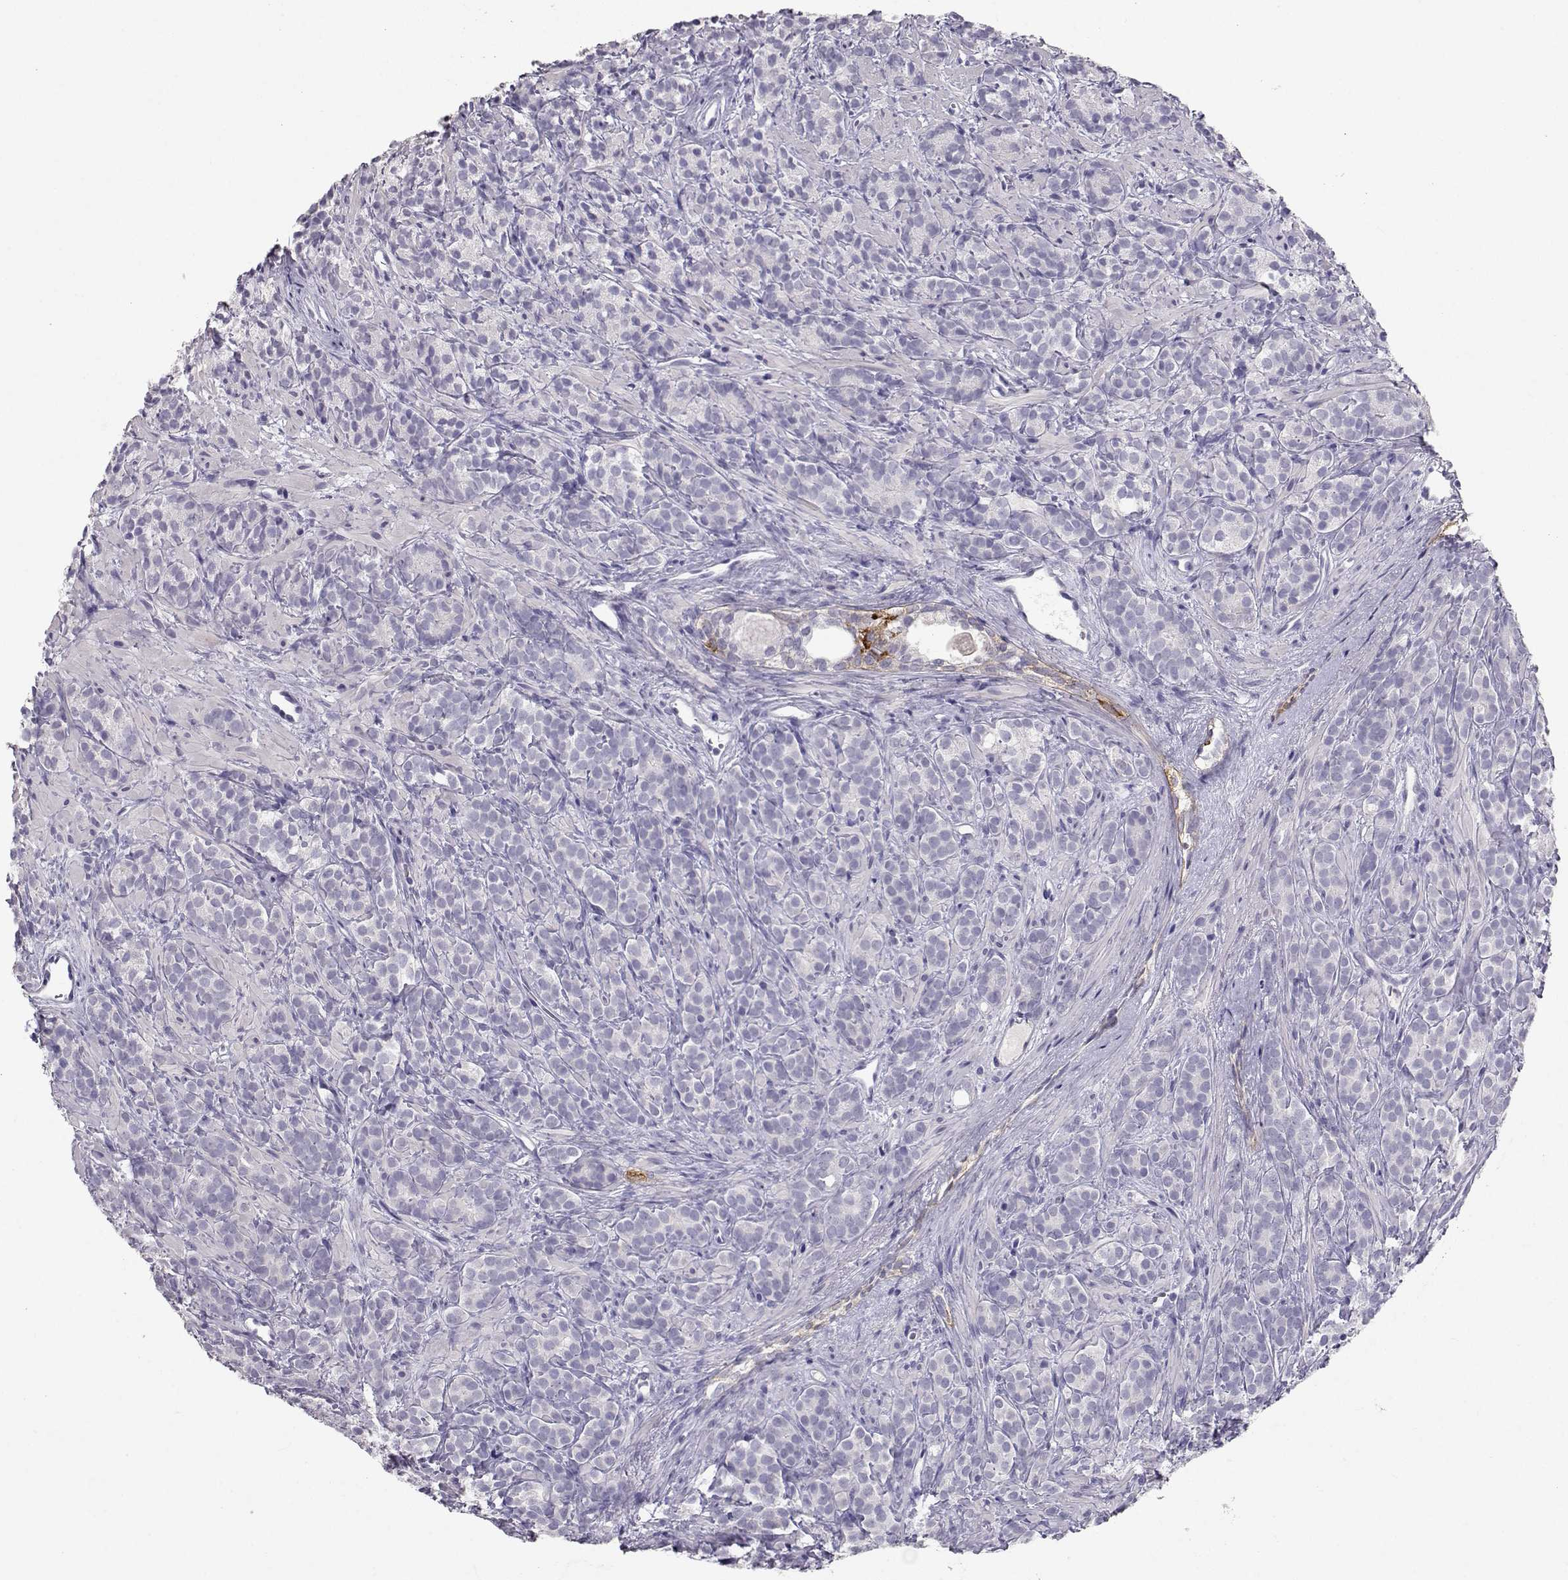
{"staining": {"intensity": "negative", "quantity": "none", "location": "none"}, "tissue": "prostate cancer", "cell_type": "Tumor cells", "image_type": "cancer", "snomed": [{"axis": "morphology", "description": "Adenocarcinoma, High grade"}, {"axis": "topography", "description": "Prostate"}], "caption": "IHC micrograph of human prostate cancer stained for a protein (brown), which exhibits no expression in tumor cells.", "gene": "LAMB3", "patient": {"sex": "male", "age": 84}}